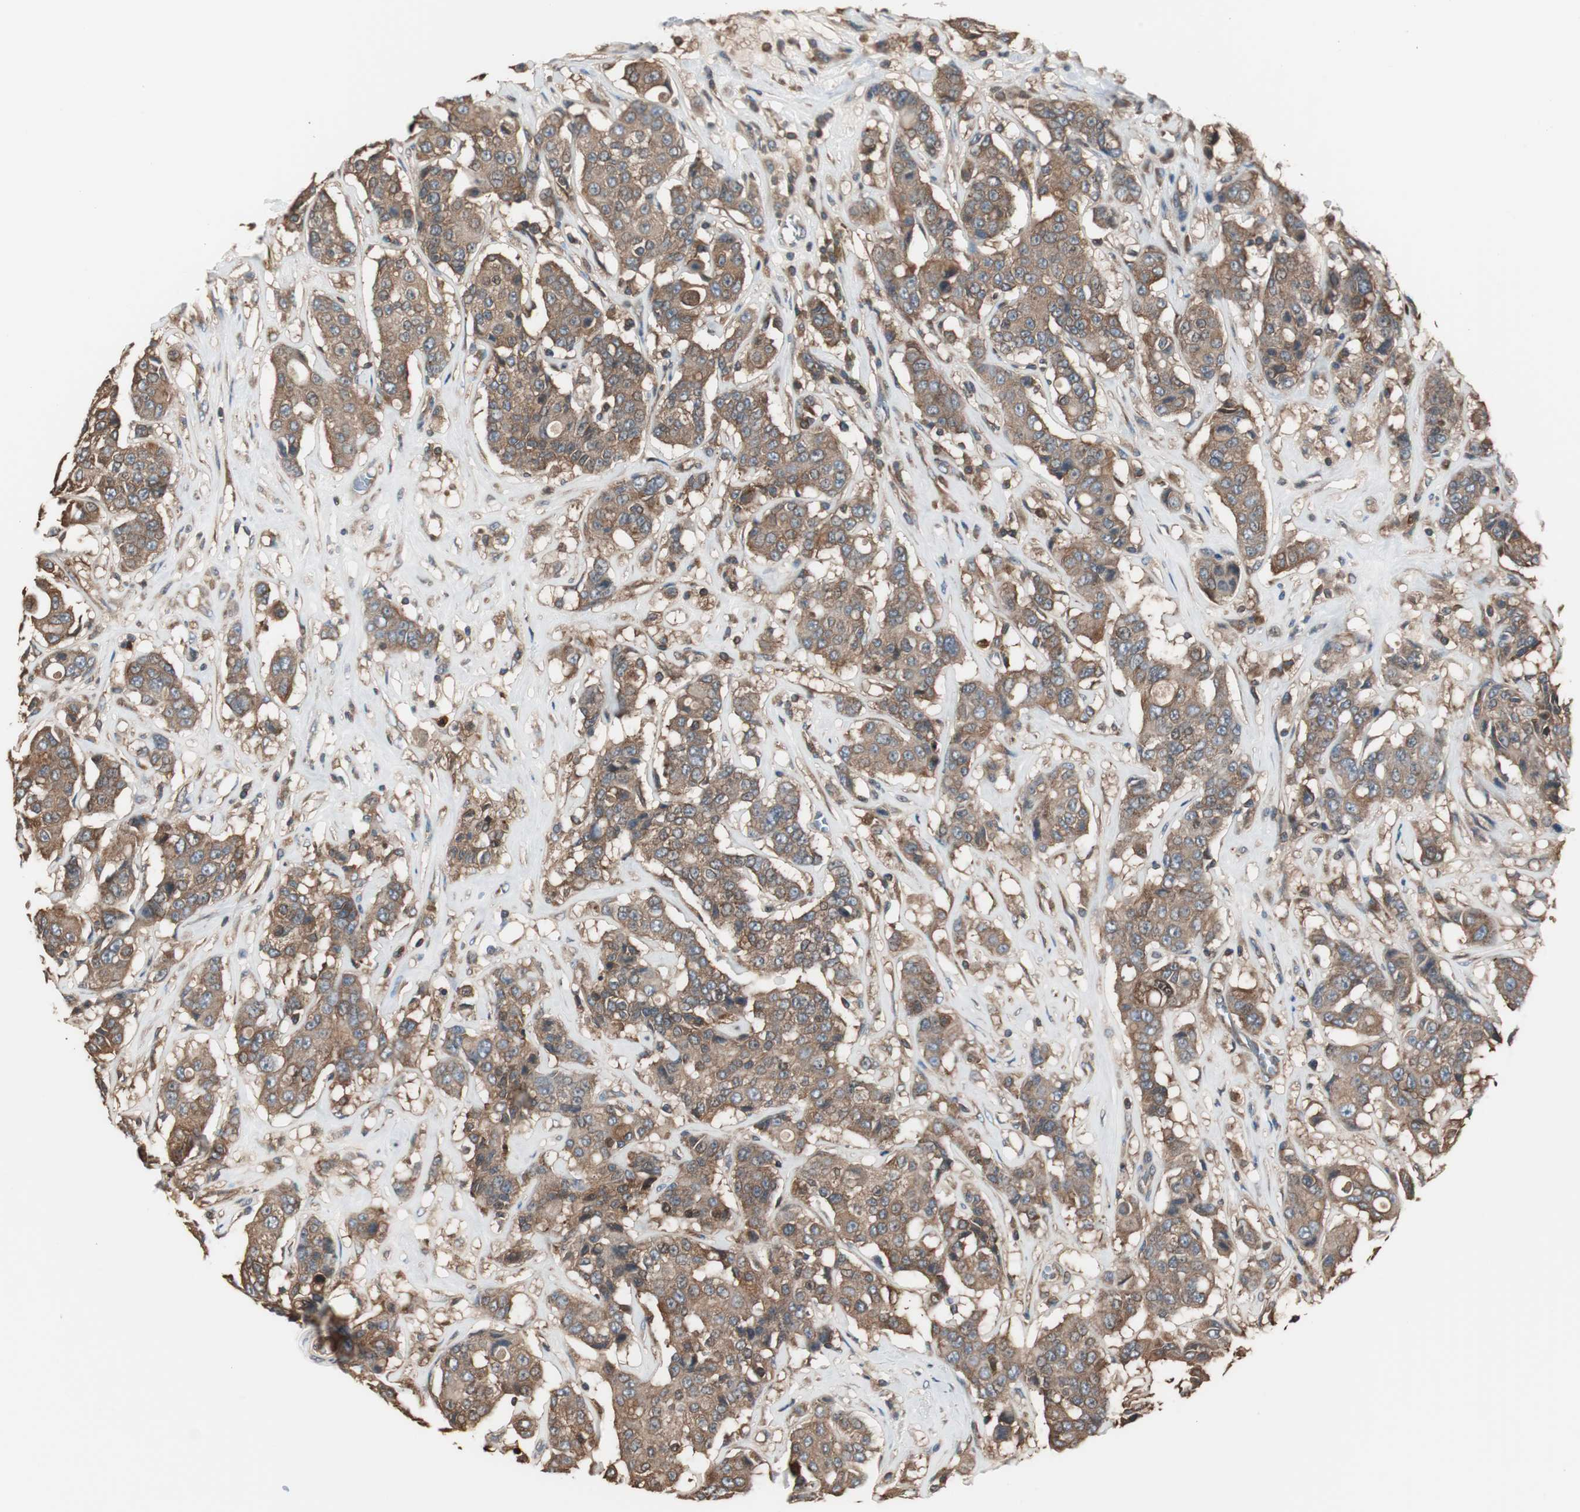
{"staining": {"intensity": "moderate", "quantity": ">75%", "location": "cytoplasmic/membranous"}, "tissue": "breast cancer", "cell_type": "Tumor cells", "image_type": "cancer", "snomed": [{"axis": "morphology", "description": "Duct carcinoma"}, {"axis": "topography", "description": "Breast"}], "caption": "IHC image of neoplastic tissue: human breast cancer stained using IHC demonstrates medium levels of moderate protein expression localized specifically in the cytoplasmic/membranous of tumor cells, appearing as a cytoplasmic/membranous brown color.", "gene": "CAPNS1", "patient": {"sex": "female", "age": 27}}